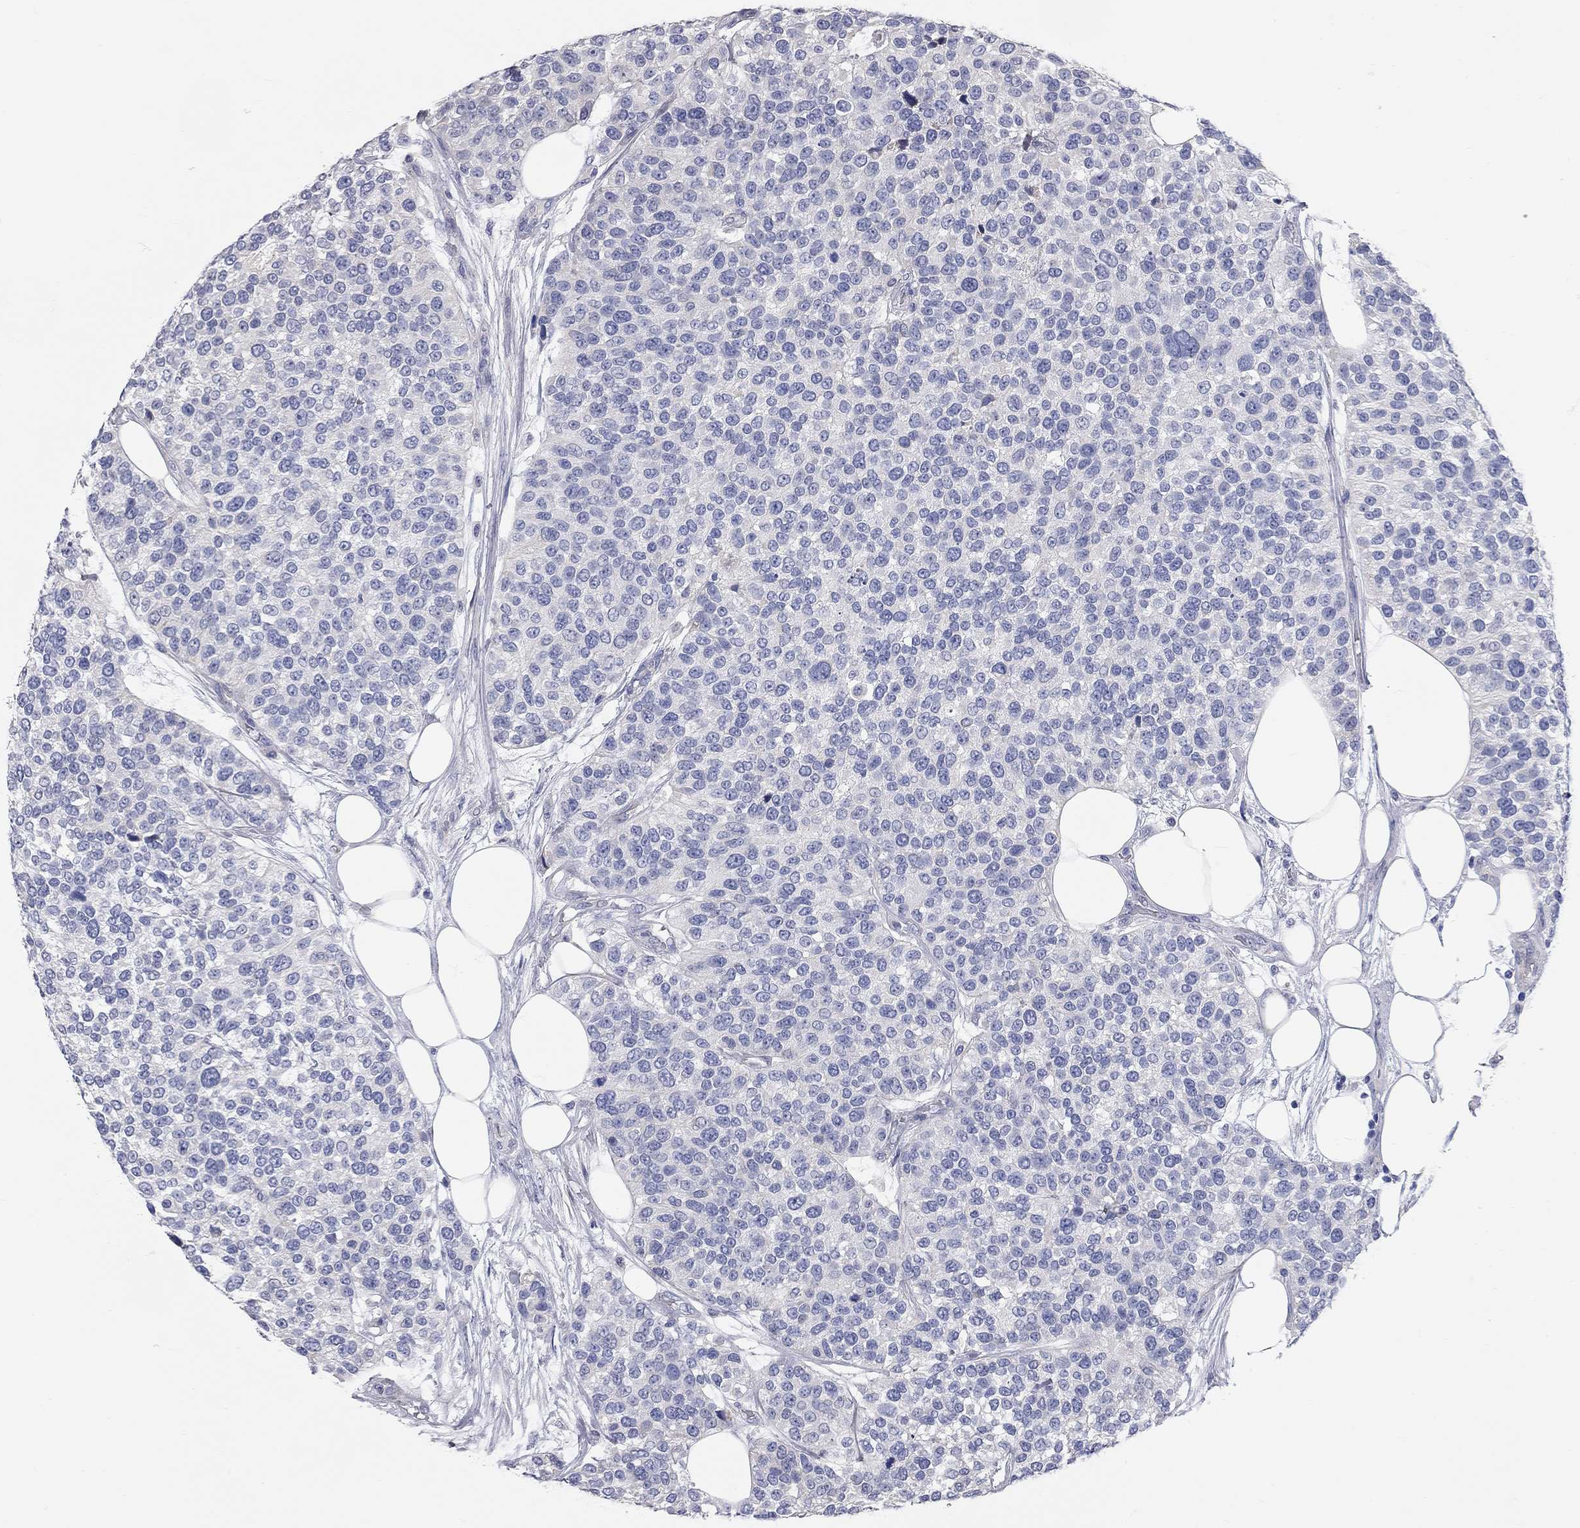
{"staining": {"intensity": "negative", "quantity": "none", "location": "none"}, "tissue": "urothelial cancer", "cell_type": "Tumor cells", "image_type": "cancer", "snomed": [{"axis": "morphology", "description": "Urothelial carcinoma, High grade"}, {"axis": "topography", "description": "Urinary bladder"}], "caption": "Protein analysis of urothelial carcinoma (high-grade) reveals no significant expression in tumor cells.", "gene": "XAGE2", "patient": {"sex": "male", "age": 77}}